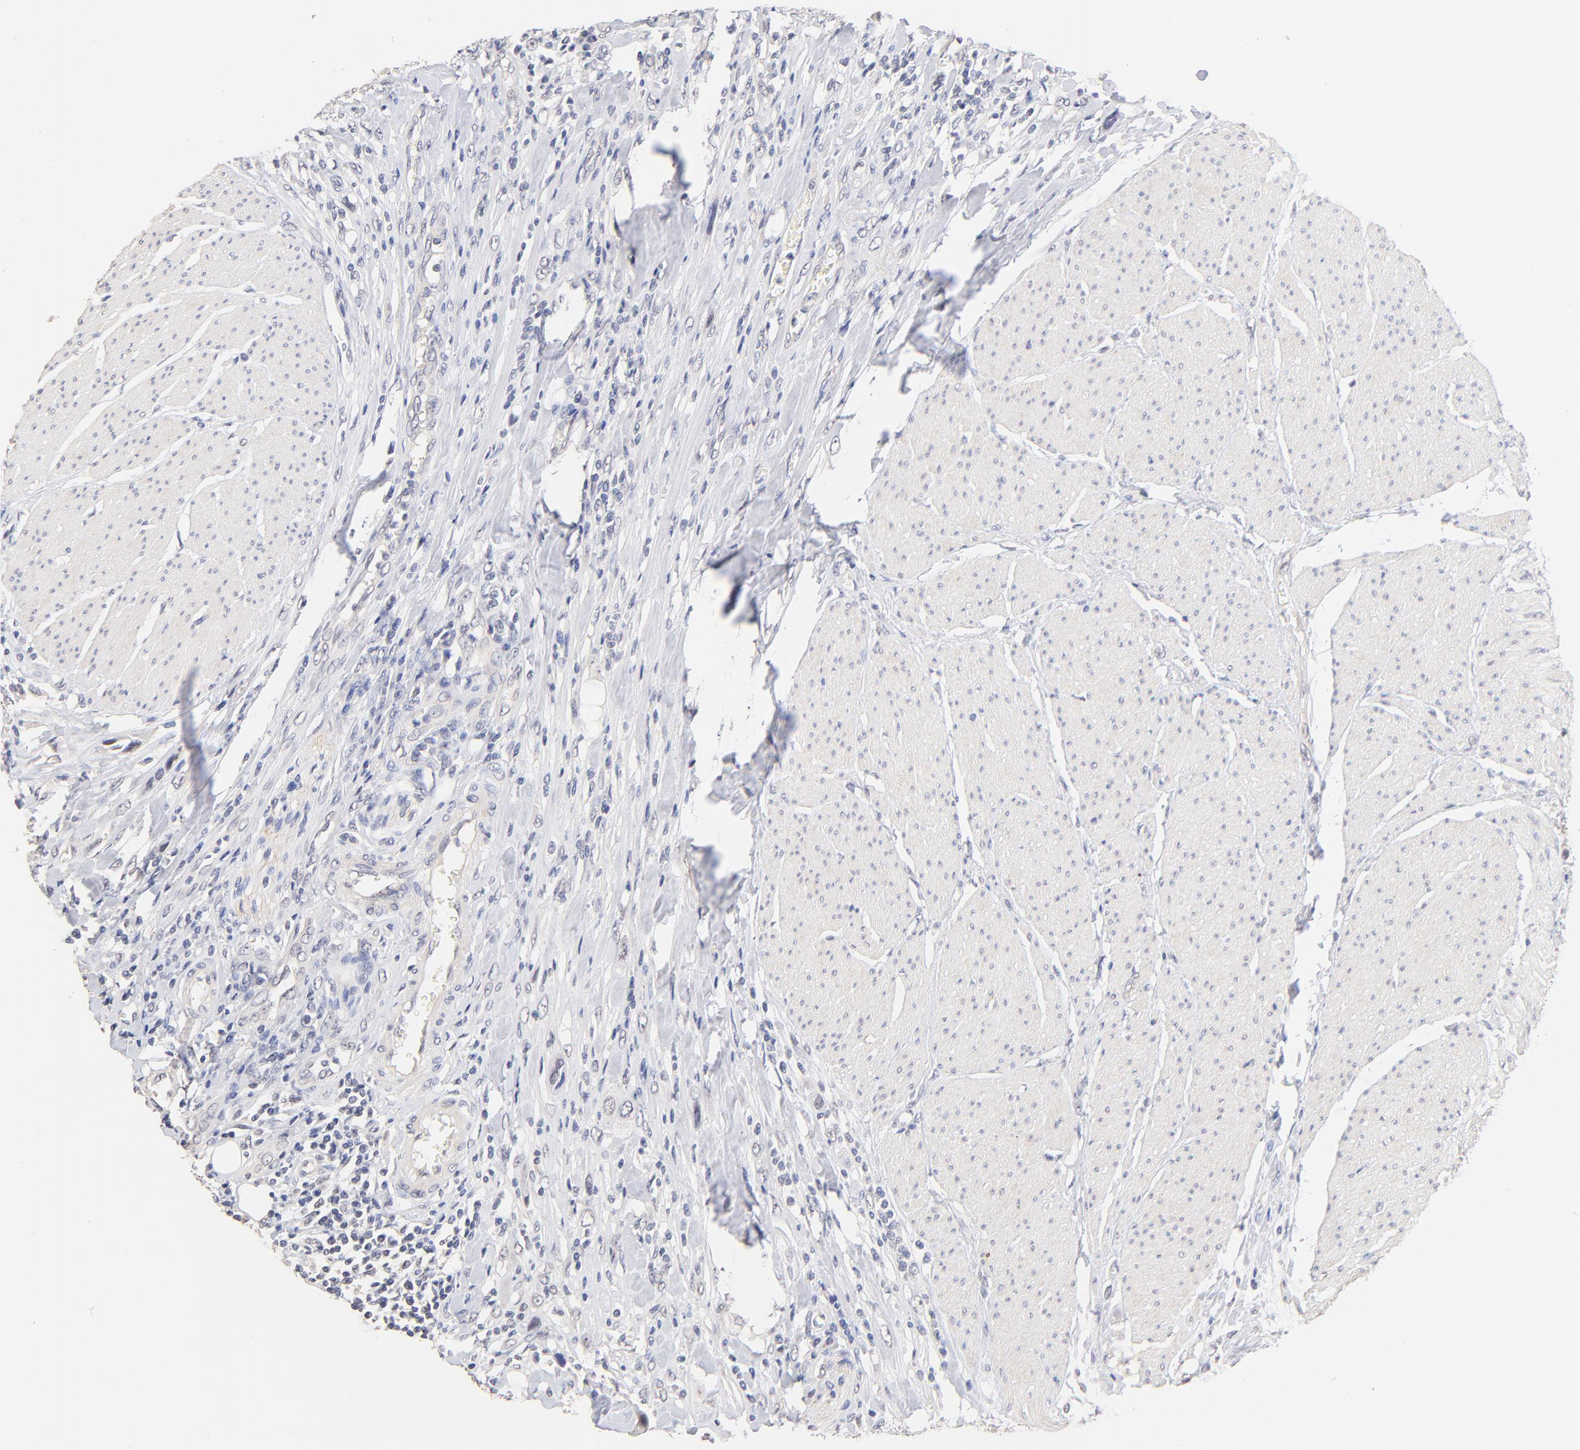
{"staining": {"intensity": "negative", "quantity": "none", "location": "none"}, "tissue": "urothelial cancer", "cell_type": "Tumor cells", "image_type": "cancer", "snomed": [{"axis": "morphology", "description": "Urothelial carcinoma, High grade"}, {"axis": "topography", "description": "Urinary bladder"}], "caption": "This is a photomicrograph of IHC staining of high-grade urothelial carcinoma, which shows no staining in tumor cells. (DAB immunohistochemistry, high magnification).", "gene": "RIBC2", "patient": {"sex": "male", "age": 50}}